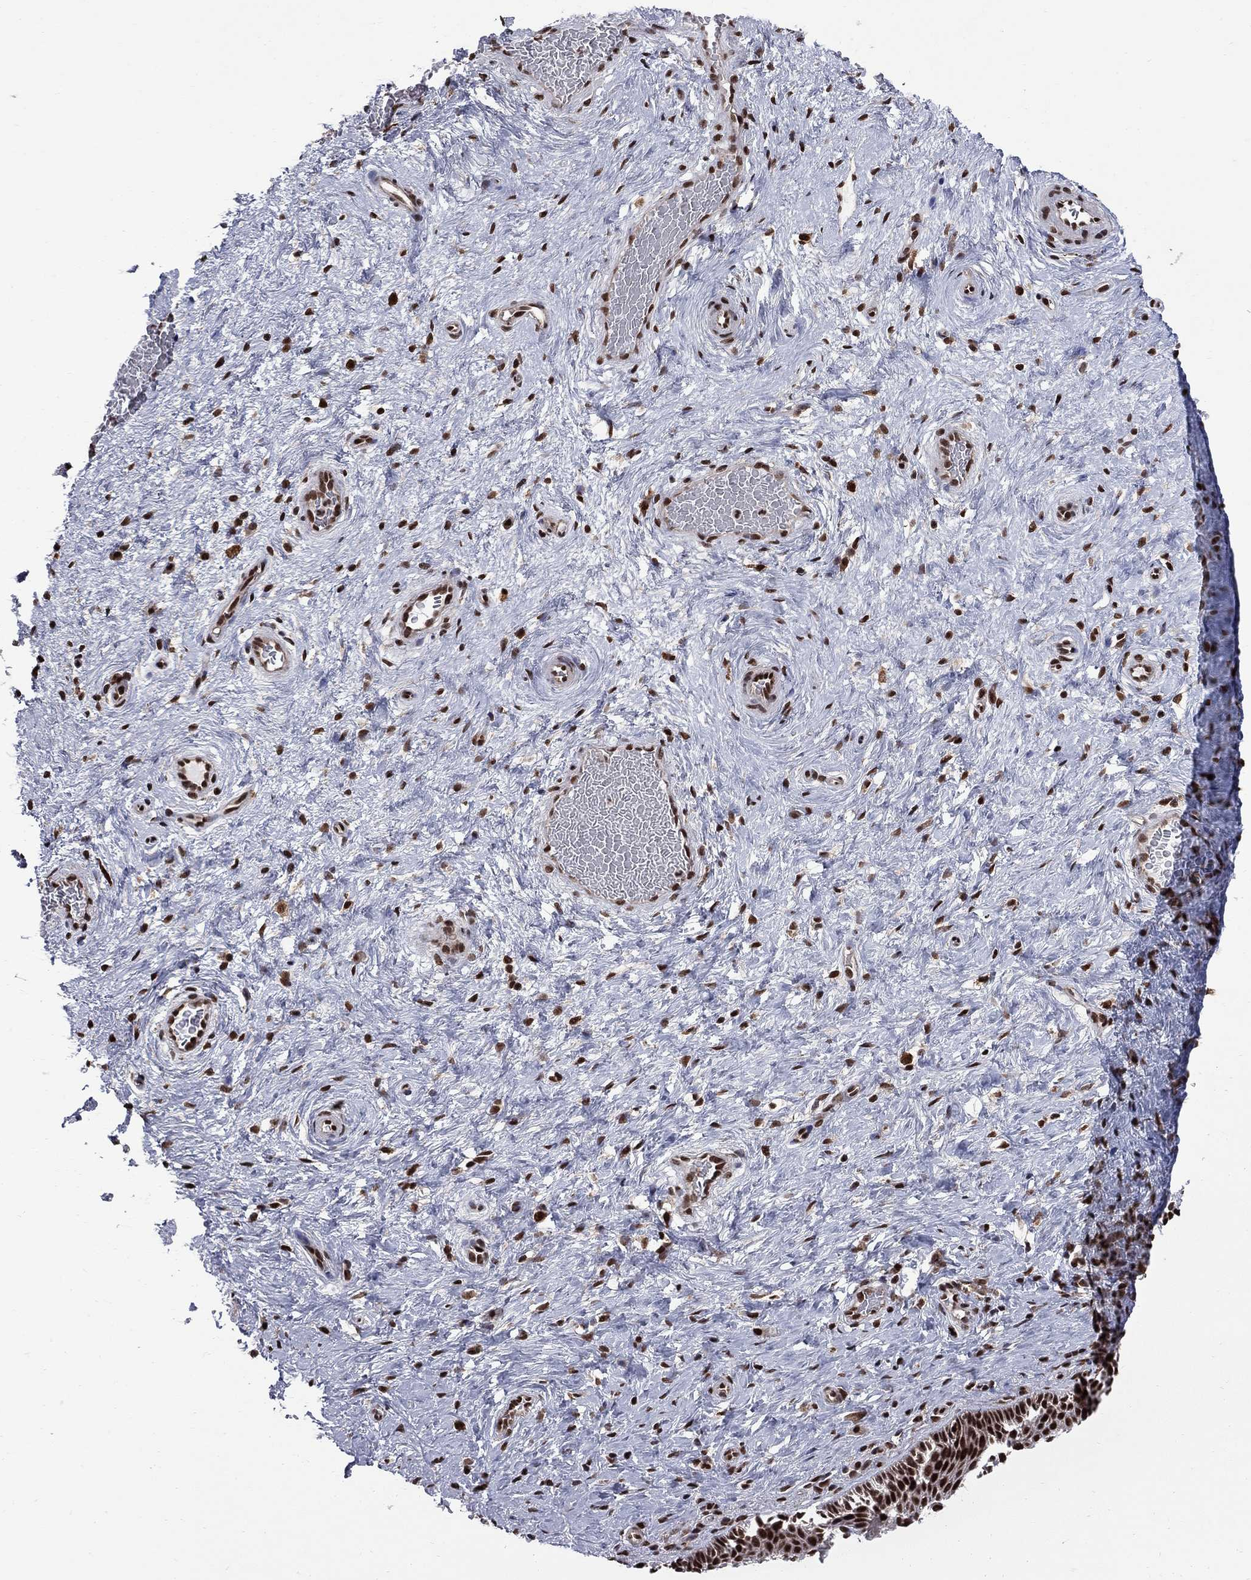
{"staining": {"intensity": "strong", "quantity": ">75%", "location": "nuclear"}, "tissue": "cervix", "cell_type": "Glandular cells", "image_type": "normal", "snomed": [{"axis": "morphology", "description": "Normal tissue, NOS"}, {"axis": "topography", "description": "Cervix"}], "caption": "Brown immunohistochemical staining in normal cervix reveals strong nuclear expression in approximately >75% of glandular cells. (brown staining indicates protein expression, while blue staining denotes nuclei).", "gene": "MED25", "patient": {"sex": "female", "age": 34}}